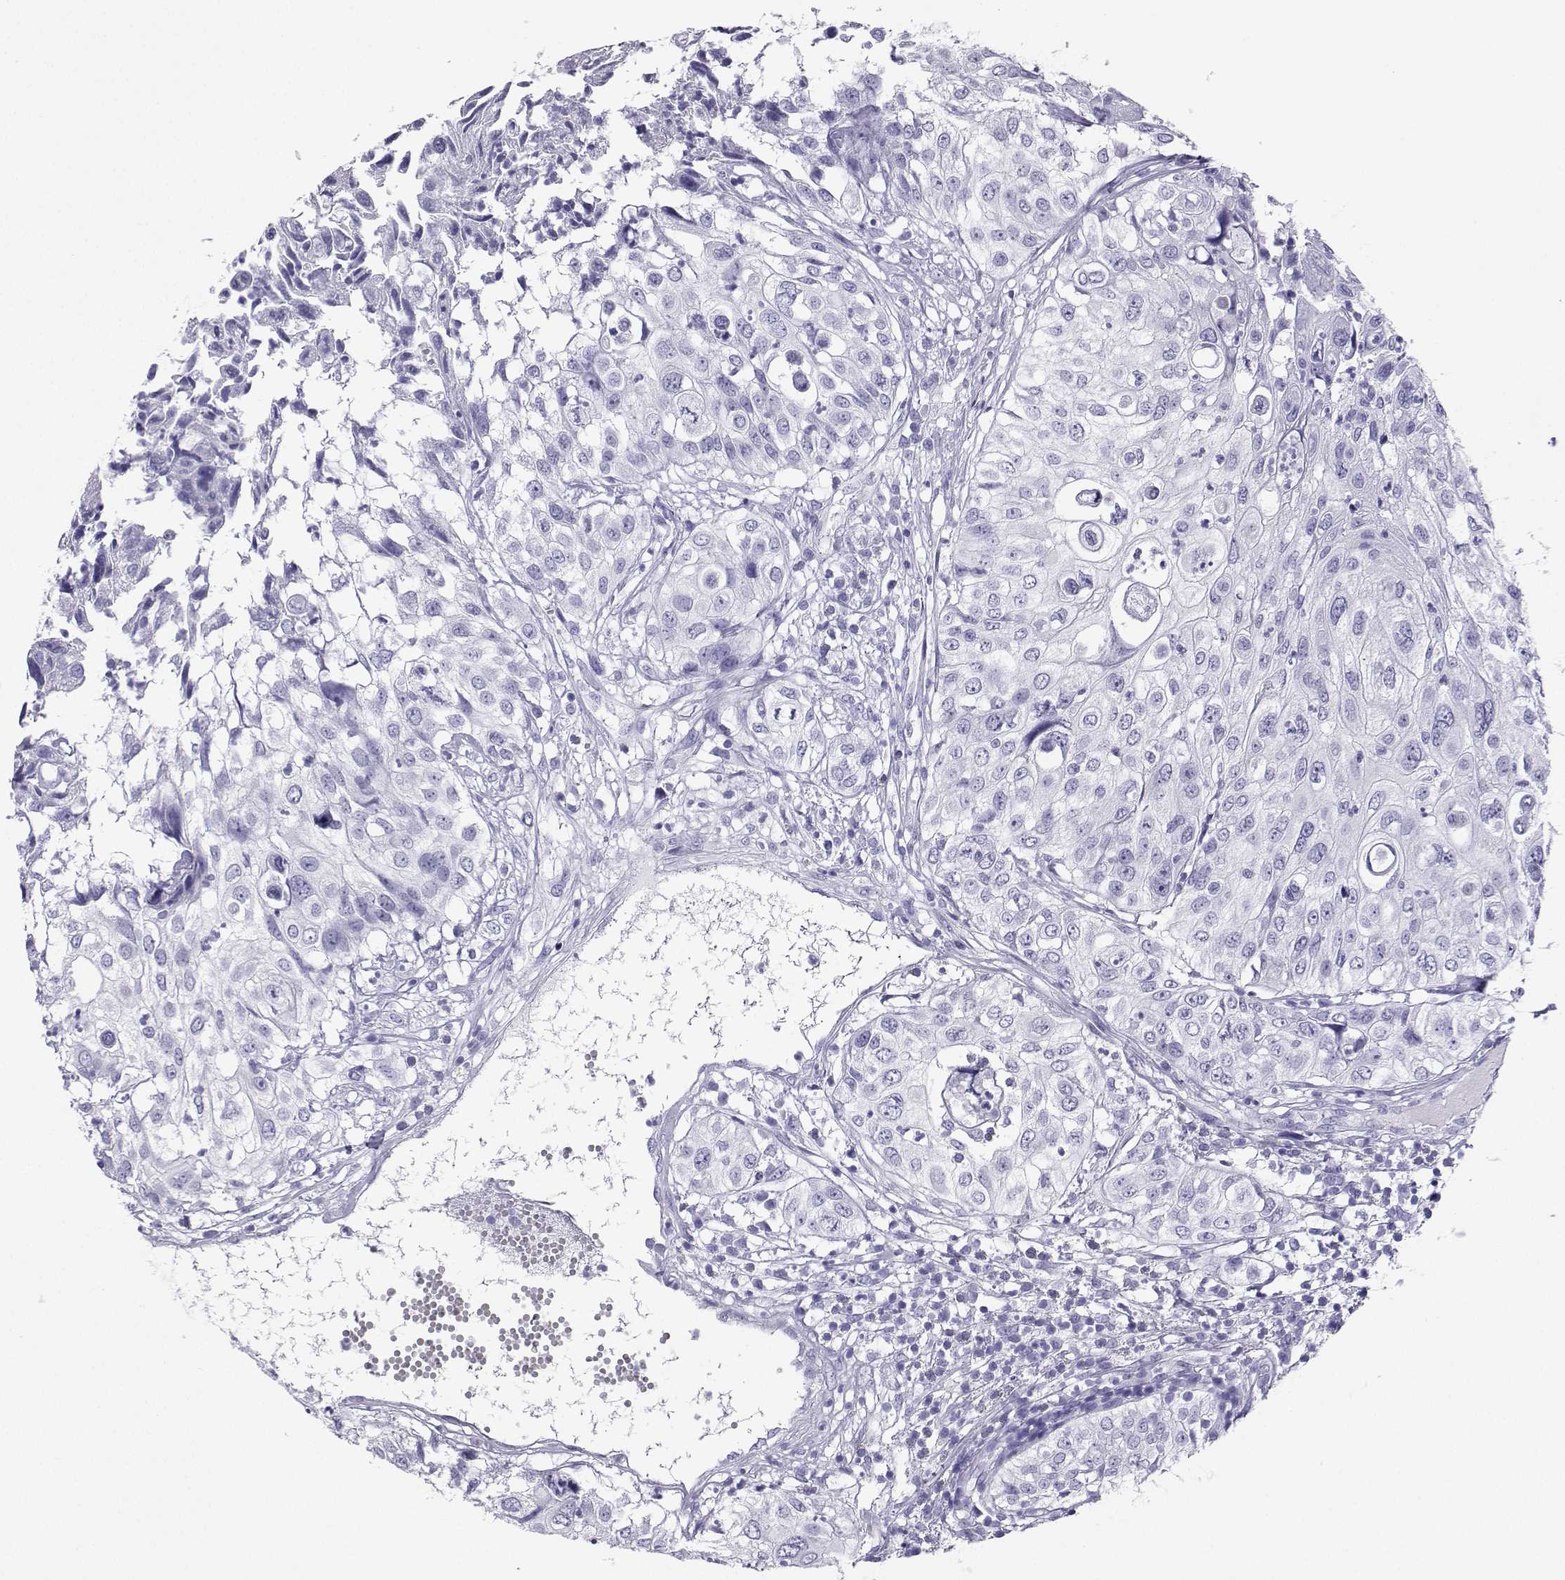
{"staining": {"intensity": "negative", "quantity": "none", "location": "none"}, "tissue": "urothelial cancer", "cell_type": "Tumor cells", "image_type": "cancer", "snomed": [{"axis": "morphology", "description": "Urothelial carcinoma, High grade"}, {"axis": "topography", "description": "Urinary bladder"}], "caption": "The image shows no staining of tumor cells in high-grade urothelial carcinoma.", "gene": "LORICRIN", "patient": {"sex": "female", "age": 79}}